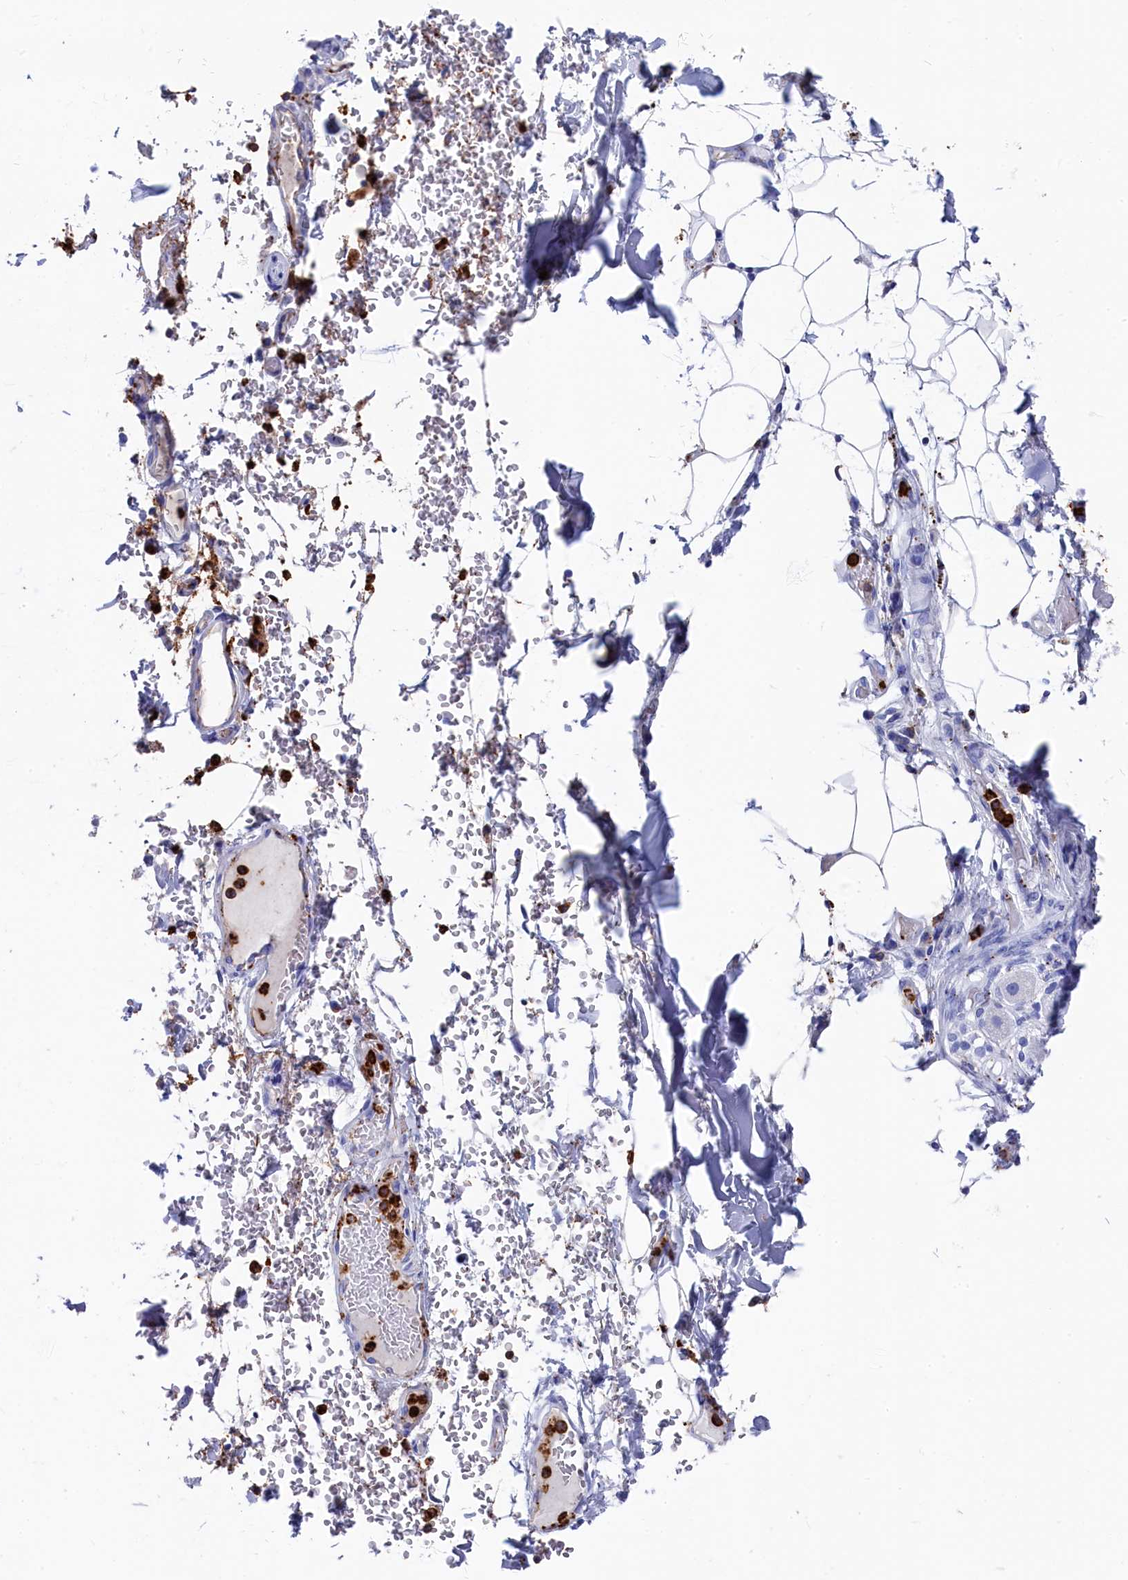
{"staining": {"intensity": "negative", "quantity": "none", "location": "none"}, "tissue": "adipose tissue", "cell_type": "Adipocytes", "image_type": "normal", "snomed": [{"axis": "morphology", "description": "Normal tissue, NOS"}, {"axis": "topography", "description": "Lymph node"}, {"axis": "topography", "description": "Cartilage tissue"}, {"axis": "topography", "description": "Bronchus"}], "caption": "This histopathology image is of unremarkable adipose tissue stained with immunohistochemistry (IHC) to label a protein in brown with the nuclei are counter-stained blue. There is no expression in adipocytes. (IHC, brightfield microscopy, high magnification).", "gene": "PLAC8", "patient": {"sex": "male", "age": 63}}